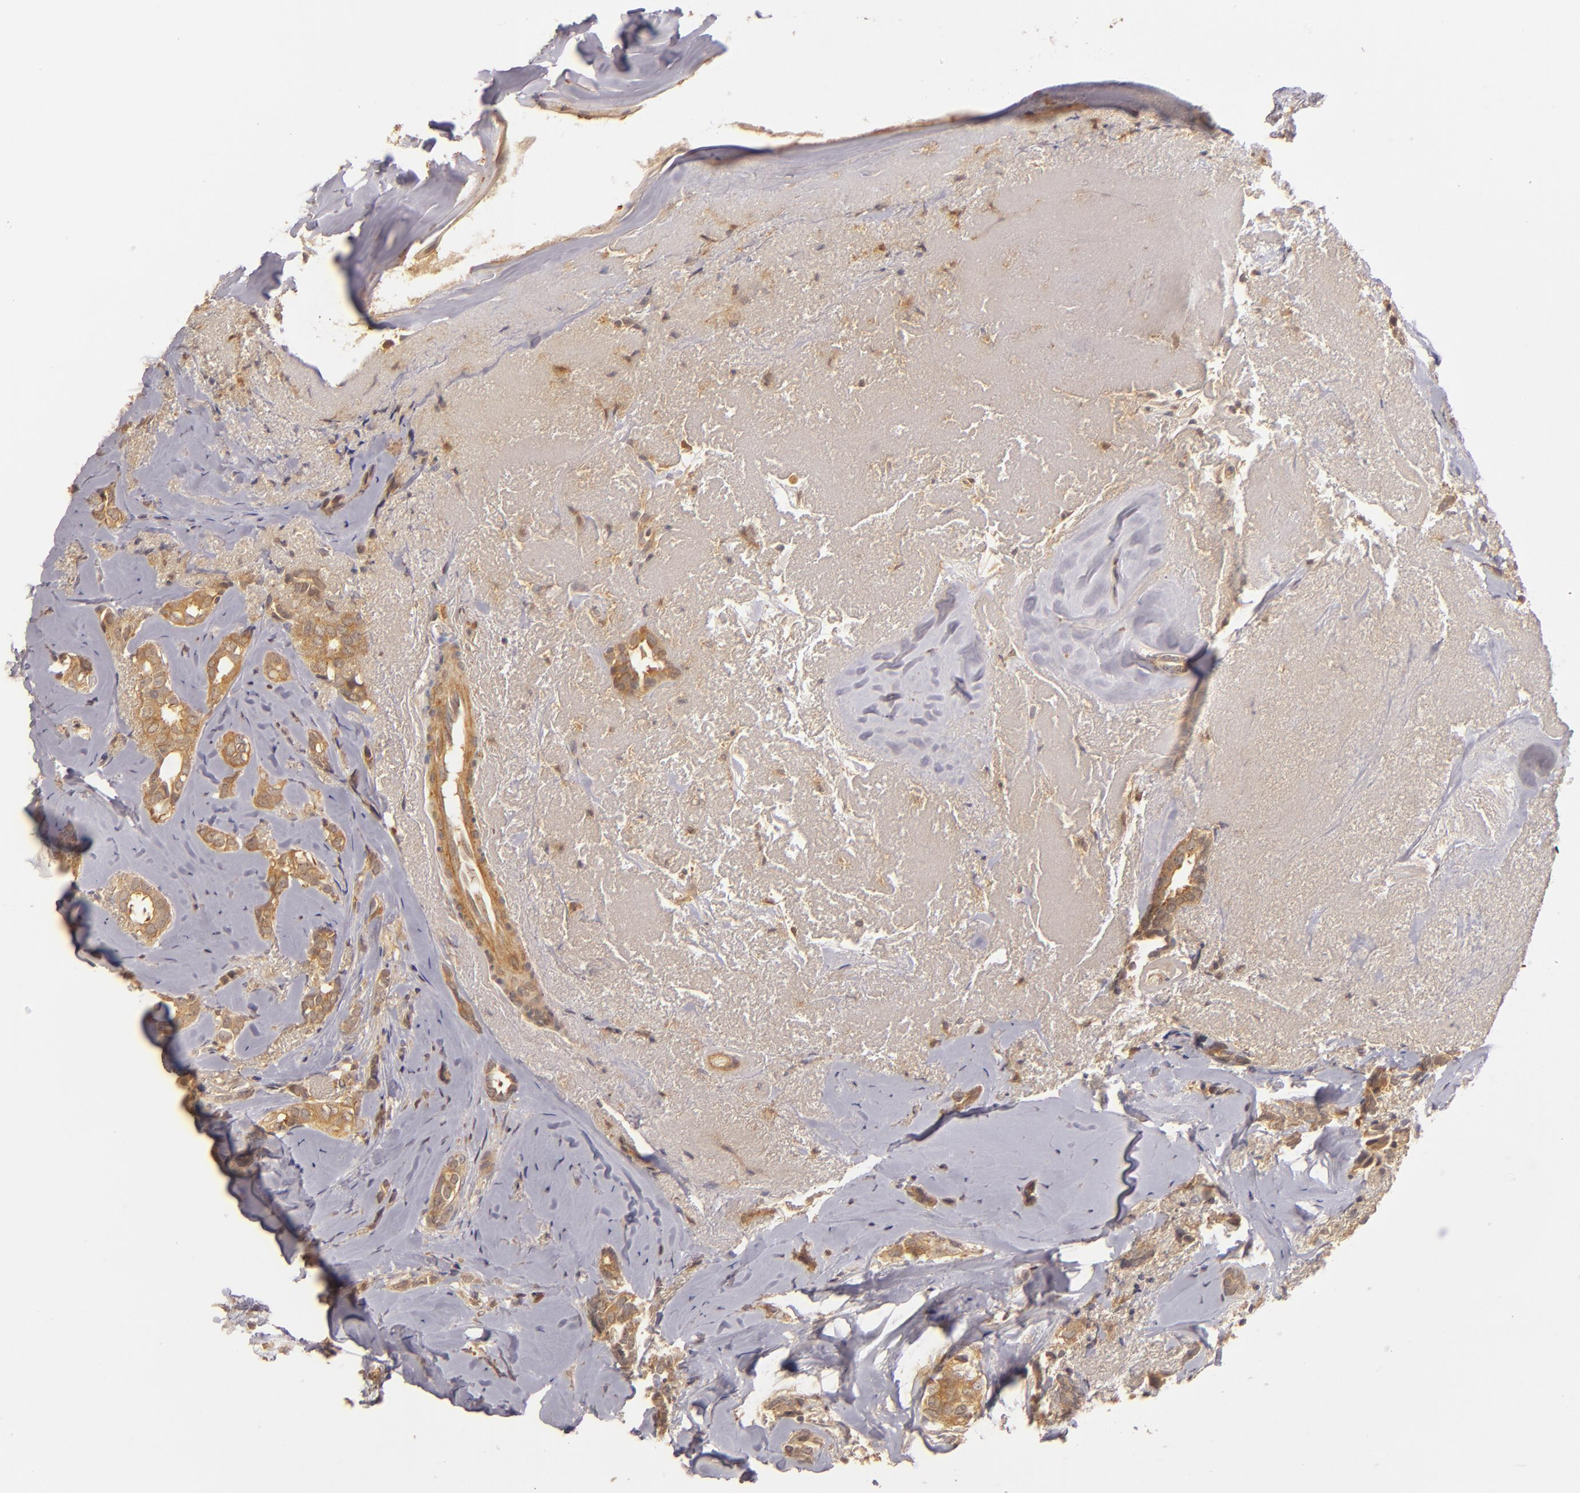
{"staining": {"intensity": "strong", "quantity": ">75%", "location": "cytoplasmic/membranous"}, "tissue": "breast cancer", "cell_type": "Tumor cells", "image_type": "cancer", "snomed": [{"axis": "morphology", "description": "Duct carcinoma"}, {"axis": "topography", "description": "Breast"}], "caption": "This photomicrograph displays IHC staining of invasive ductal carcinoma (breast), with high strong cytoplasmic/membranous positivity in approximately >75% of tumor cells.", "gene": "PRKCD", "patient": {"sex": "female", "age": 54}}